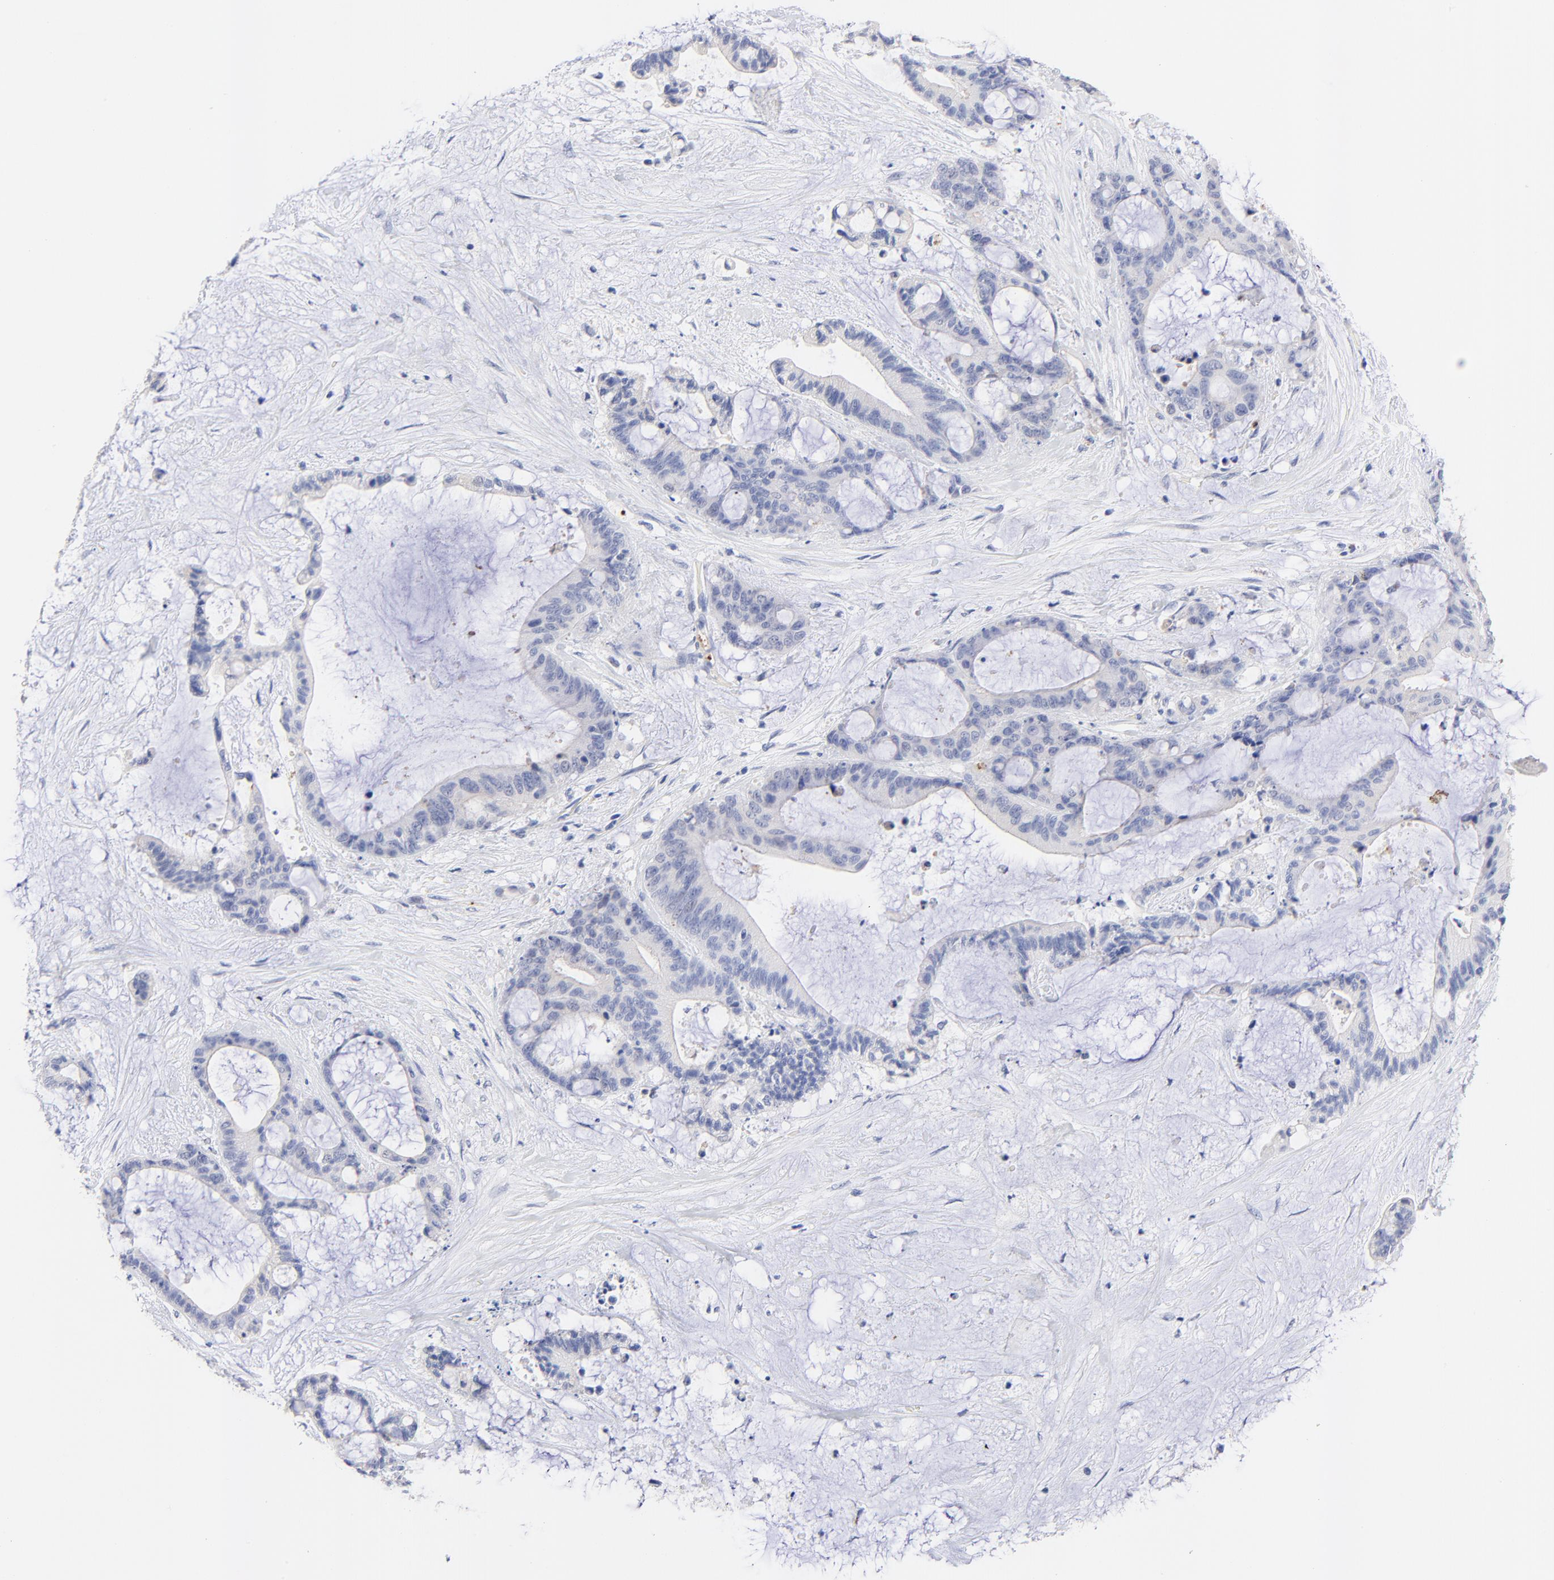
{"staining": {"intensity": "negative", "quantity": "none", "location": "none"}, "tissue": "liver cancer", "cell_type": "Tumor cells", "image_type": "cancer", "snomed": [{"axis": "morphology", "description": "Cholangiocarcinoma"}, {"axis": "topography", "description": "Liver"}], "caption": "High magnification brightfield microscopy of liver cancer (cholangiocarcinoma) stained with DAB (brown) and counterstained with hematoxylin (blue): tumor cells show no significant positivity.", "gene": "FAM117B", "patient": {"sex": "female", "age": 73}}